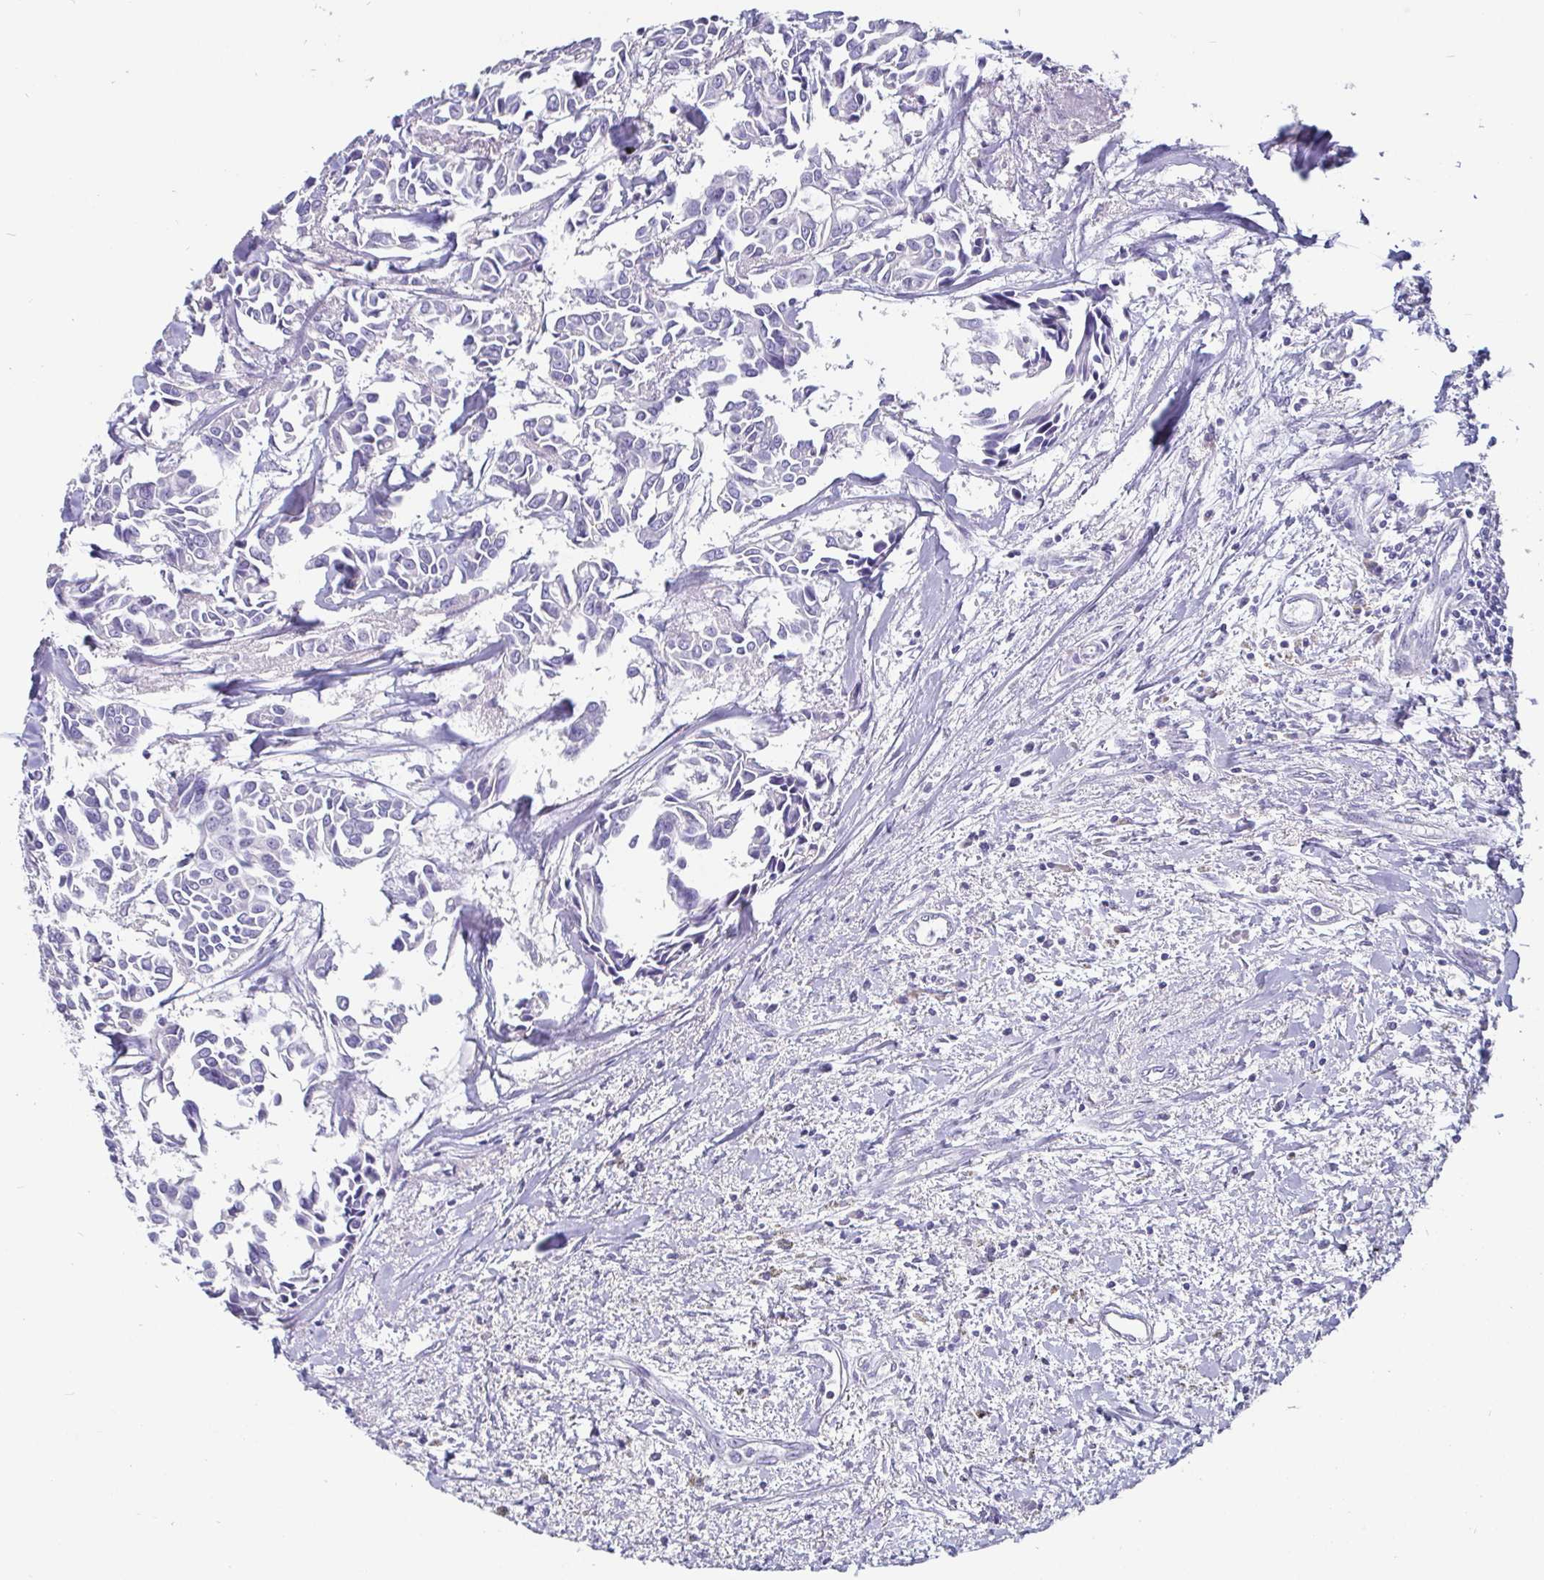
{"staining": {"intensity": "negative", "quantity": "none", "location": "none"}, "tissue": "breast cancer", "cell_type": "Tumor cells", "image_type": "cancer", "snomed": [{"axis": "morphology", "description": "Duct carcinoma"}, {"axis": "topography", "description": "Breast"}], "caption": "IHC micrograph of human invasive ductal carcinoma (breast) stained for a protein (brown), which displays no staining in tumor cells.", "gene": "ADAMTS6", "patient": {"sex": "female", "age": 54}}